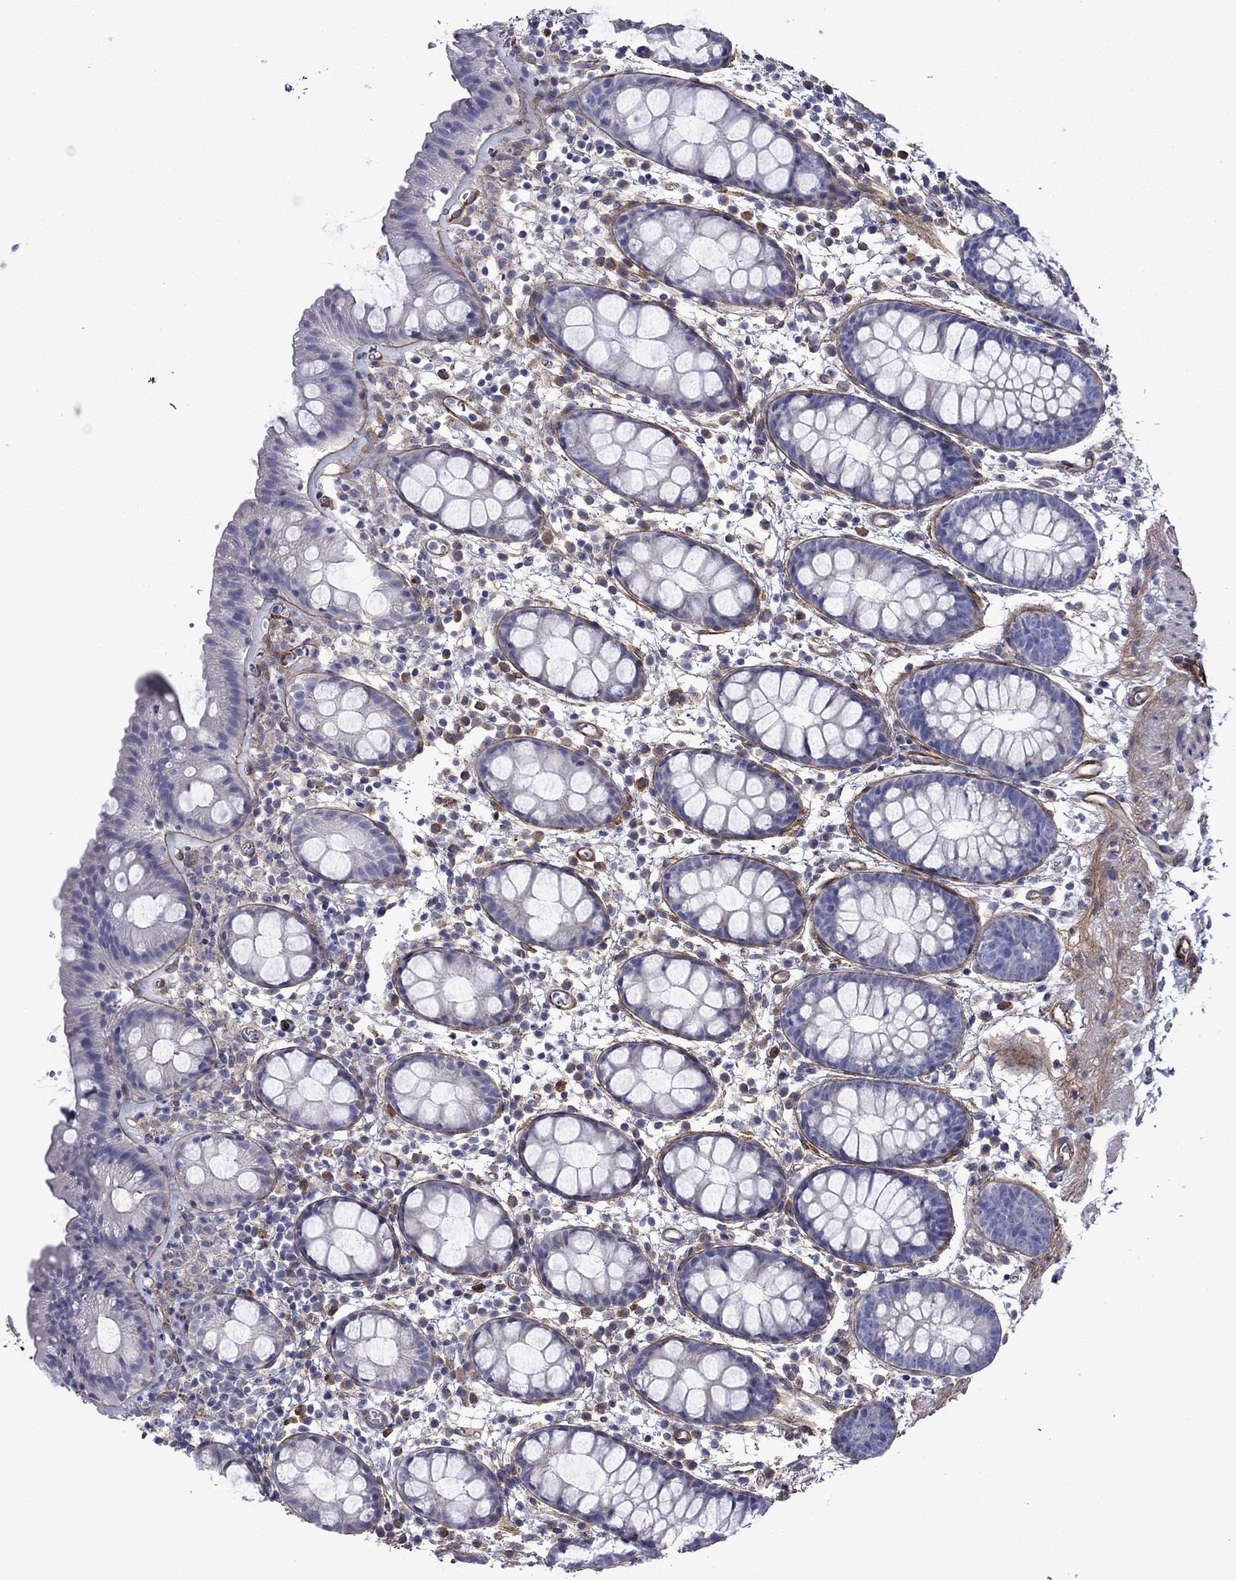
{"staining": {"intensity": "negative", "quantity": "none", "location": "none"}, "tissue": "rectum", "cell_type": "Glandular cells", "image_type": "normal", "snomed": [{"axis": "morphology", "description": "Normal tissue, NOS"}, {"axis": "topography", "description": "Rectum"}], "caption": "The immunohistochemistry (IHC) micrograph has no significant positivity in glandular cells of rectum. (Immunohistochemistry, brightfield microscopy, high magnification).", "gene": "HSPG2", "patient": {"sex": "male", "age": 57}}